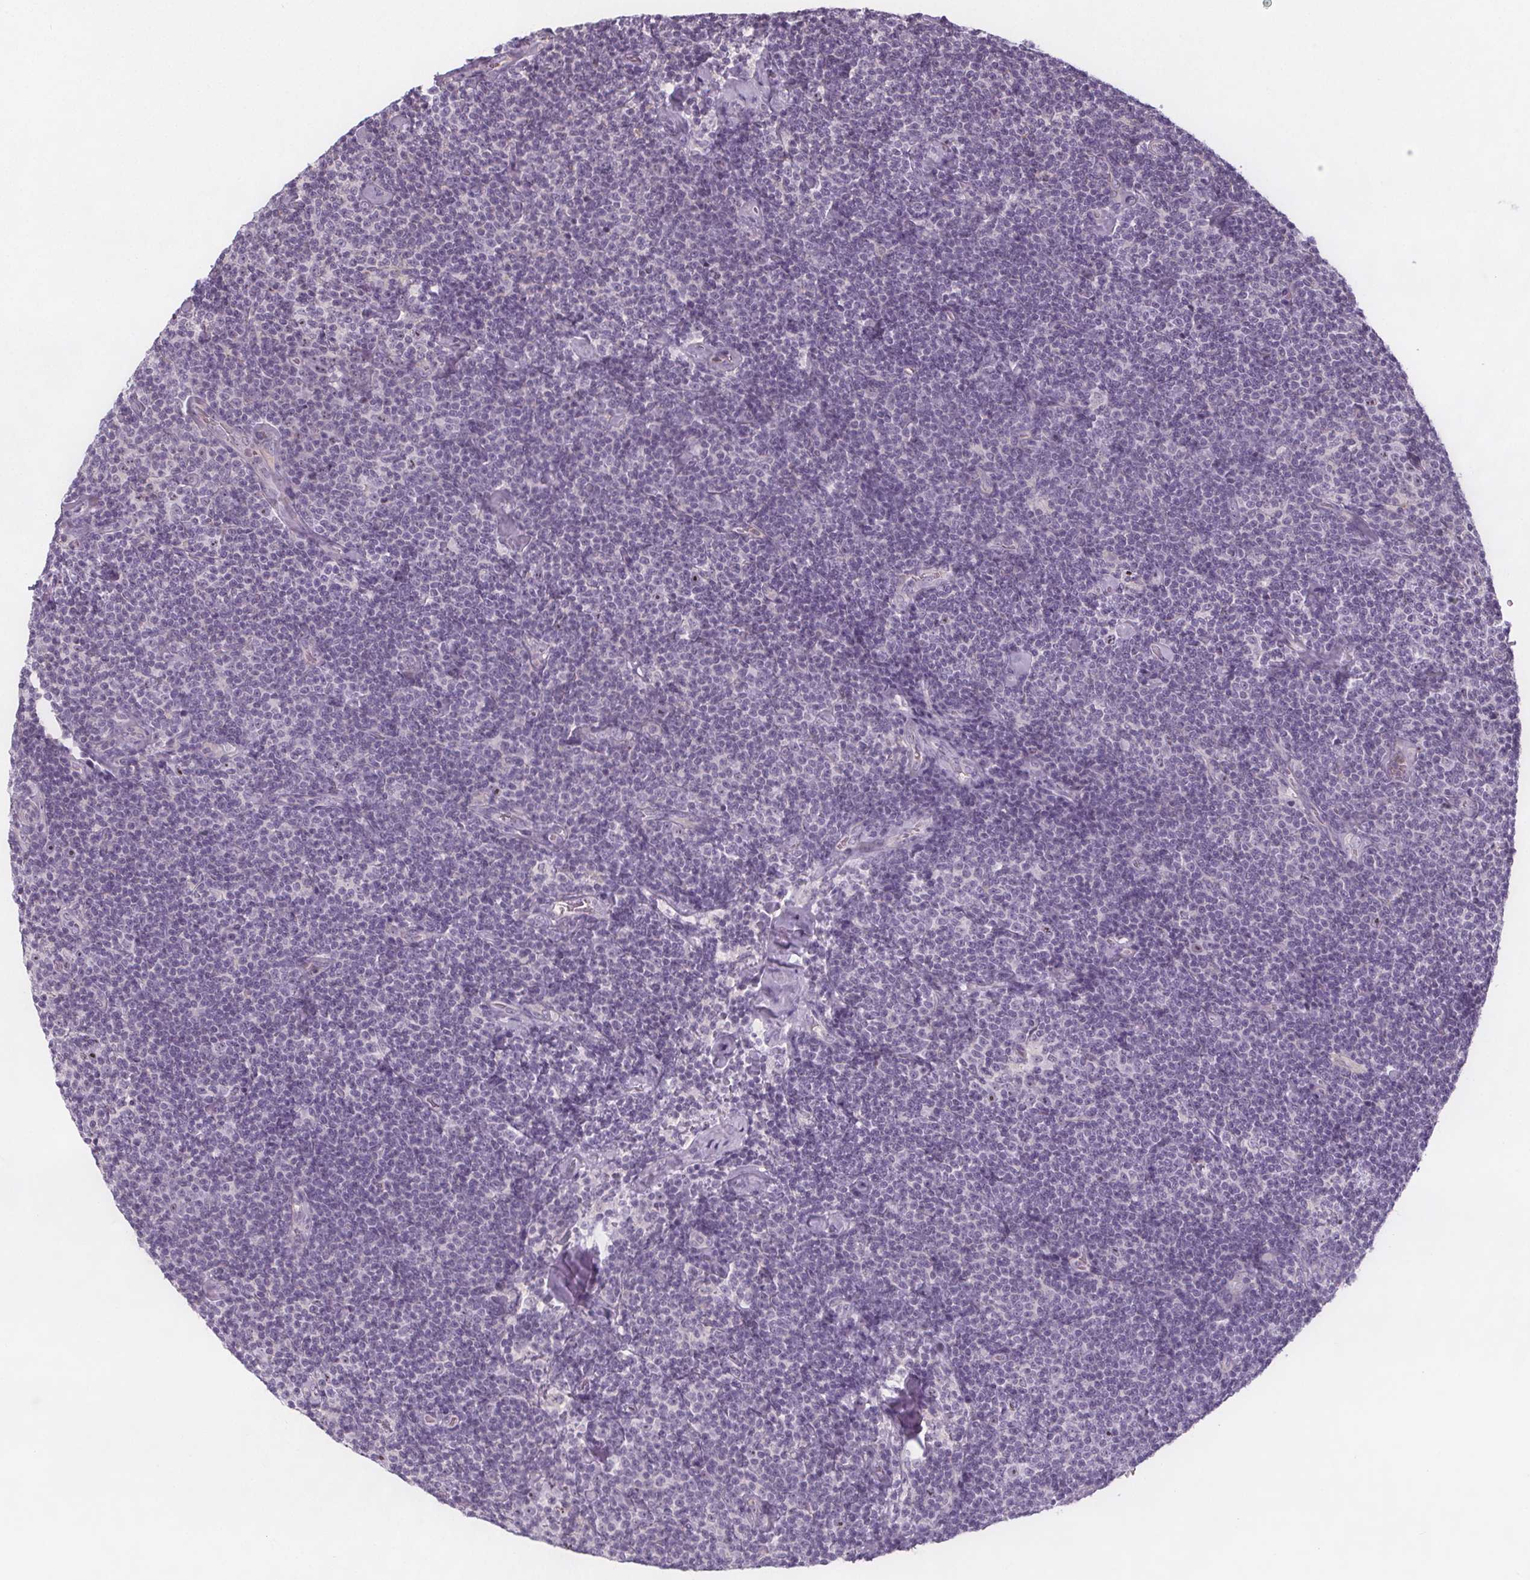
{"staining": {"intensity": "negative", "quantity": "none", "location": "none"}, "tissue": "lymphoma", "cell_type": "Tumor cells", "image_type": "cancer", "snomed": [{"axis": "morphology", "description": "Malignant lymphoma, non-Hodgkin's type, Low grade"}, {"axis": "topography", "description": "Lymph node"}], "caption": "This is a histopathology image of immunohistochemistry staining of malignant lymphoma, non-Hodgkin's type (low-grade), which shows no staining in tumor cells.", "gene": "NOLC1", "patient": {"sex": "male", "age": 81}}